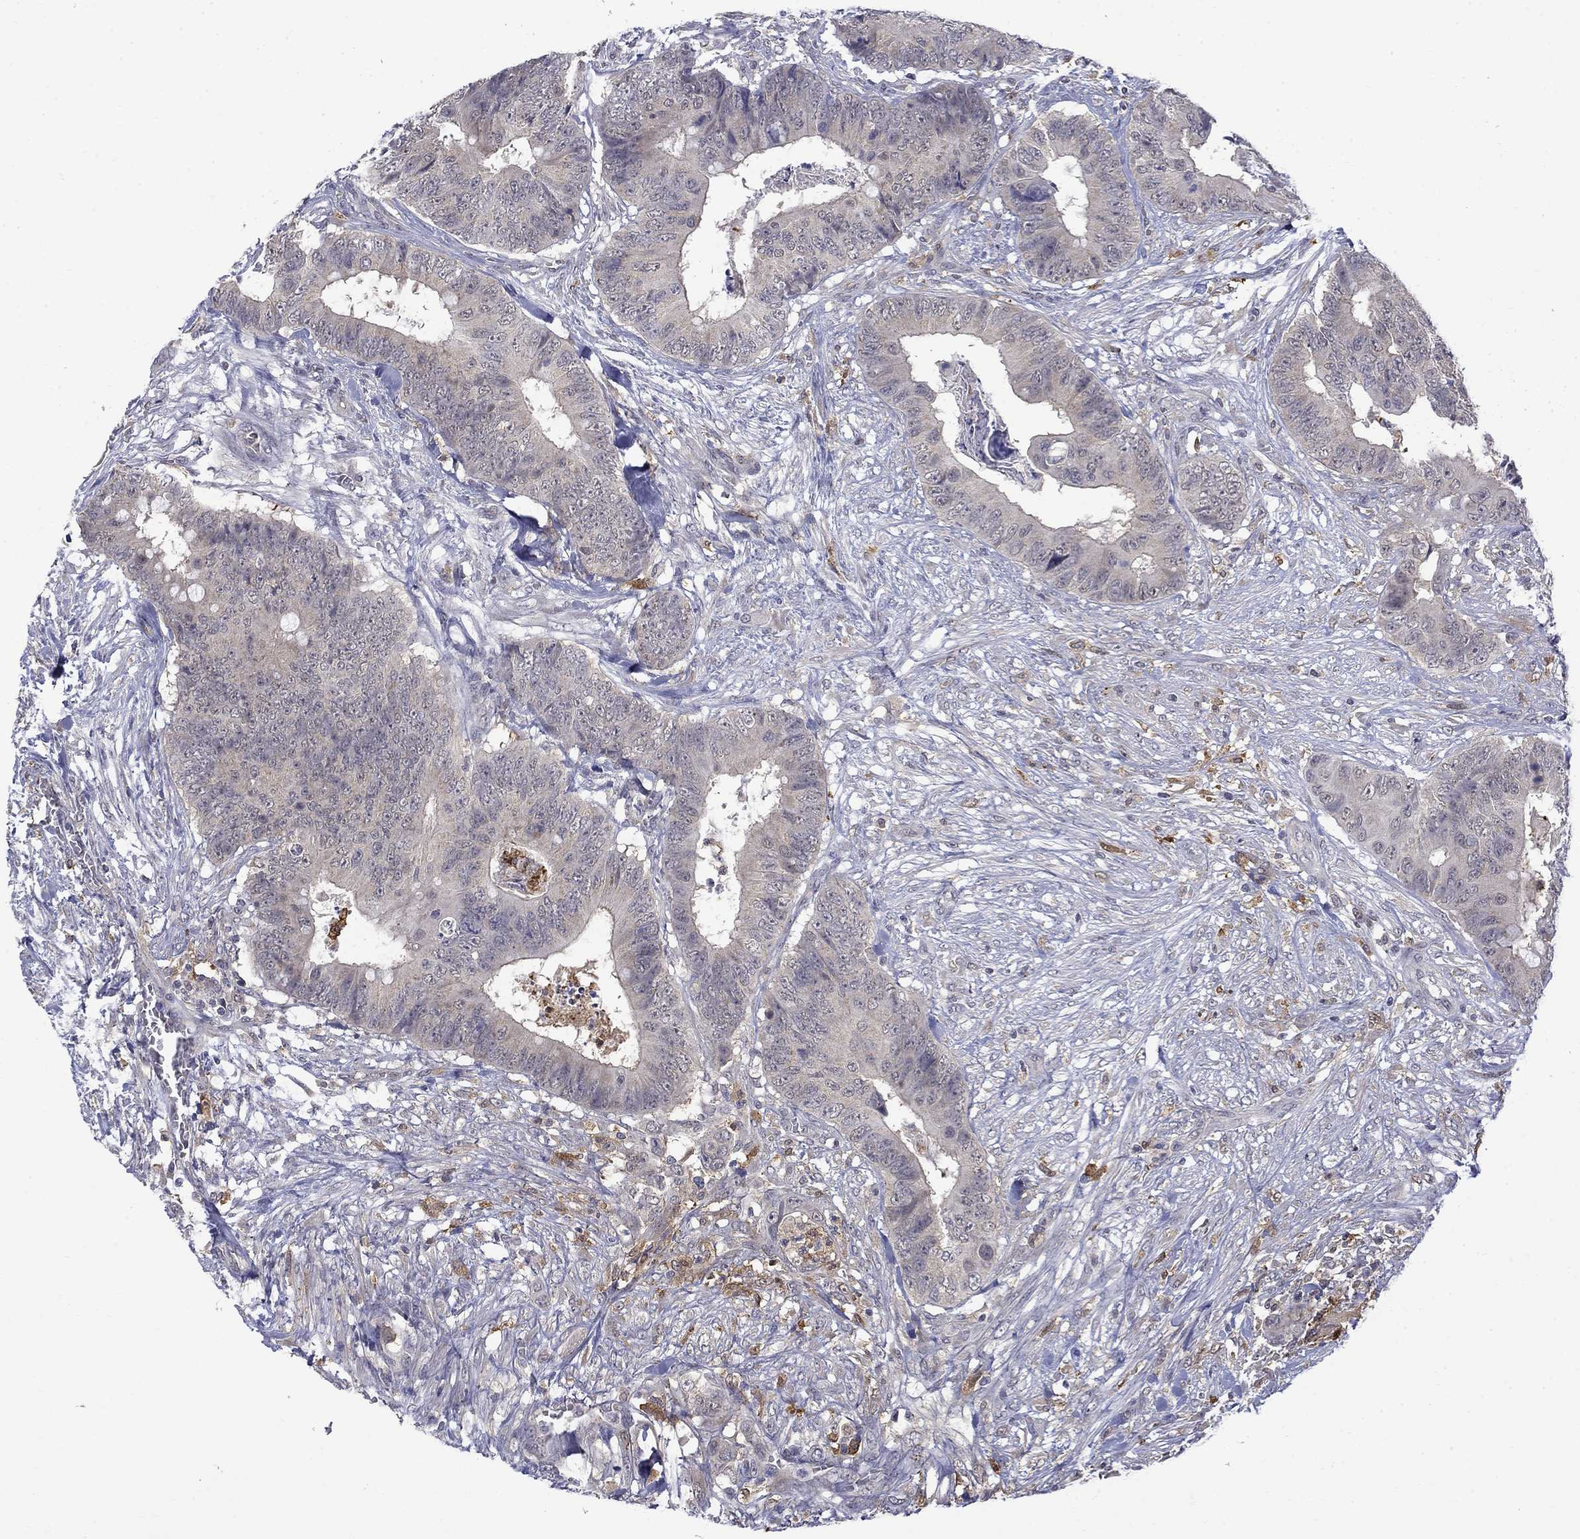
{"staining": {"intensity": "weak", "quantity": "25%-75%", "location": "cytoplasmic/membranous"}, "tissue": "colorectal cancer", "cell_type": "Tumor cells", "image_type": "cancer", "snomed": [{"axis": "morphology", "description": "Adenocarcinoma, NOS"}, {"axis": "topography", "description": "Colon"}], "caption": "Immunohistochemical staining of colorectal cancer demonstrates low levels of weak cytoplasmic/membranous protein positivity in approximately 25%-75% of tumor cells. The staining was performed using DAB, with brown indicating positive protein expression. Nuclei are stained blue with hematoxylin.", "gene": "PCBP3", "patient": {"sex": "male", "age": 84}}